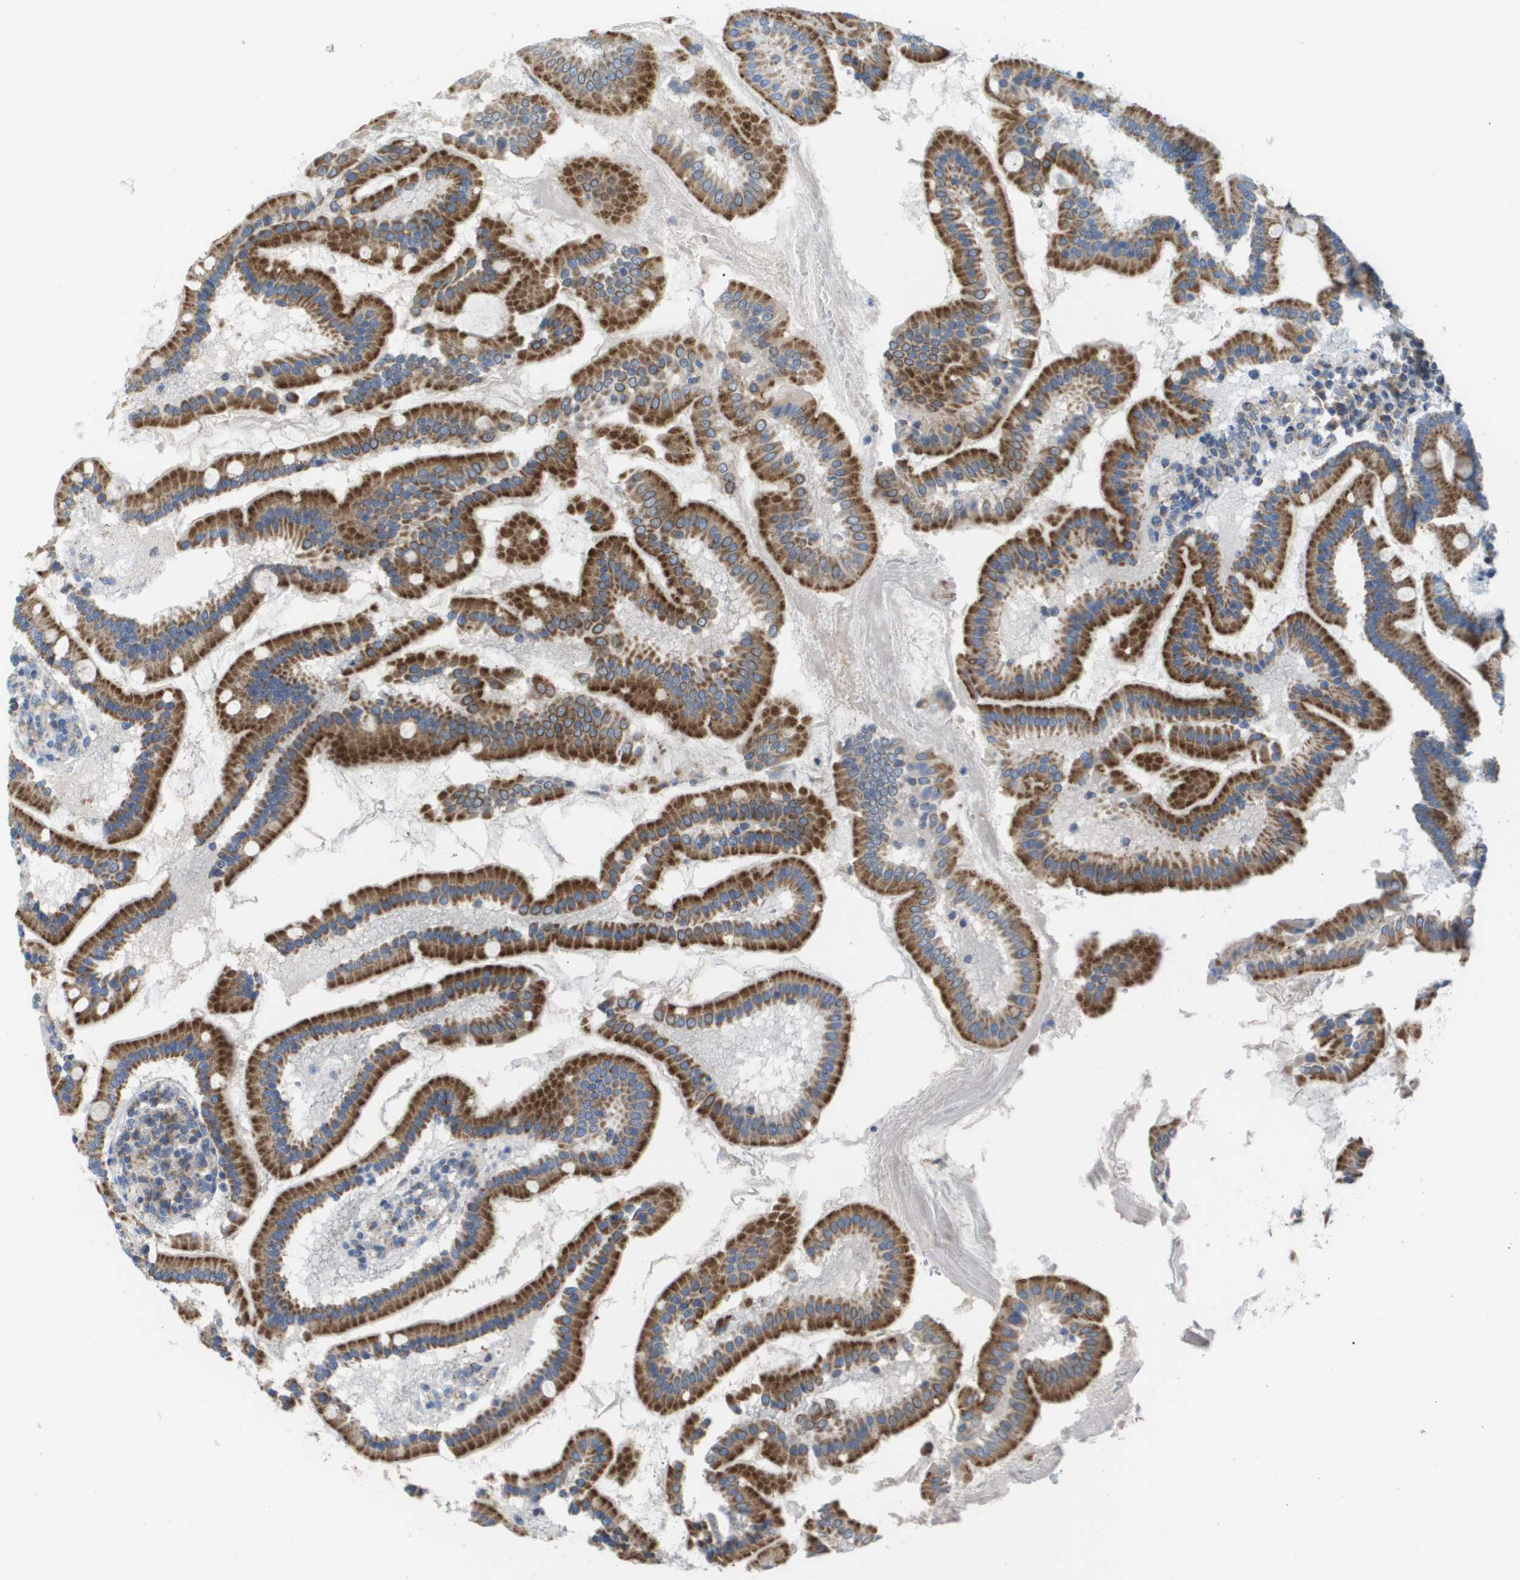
{"staining": {"intensity": "strong", "quantity": ">75%", "location": "cytoplasmic/membranous"}, "tissue": "duodenum", "cell_type": "Glandular cells", "image_type": "normal", "snomed": [{"axis": "morphology", "description": "Normal tissue, NOS"}, {"axis": "topography", "description": "Duodenum"}], "caption": "Protein staining of benign duodenum shows strong cytoplasmic/membranous staining in about >75% of glandular cells.", "gene": "FIS1", "patient": {"sex": "male", "age": 50}}